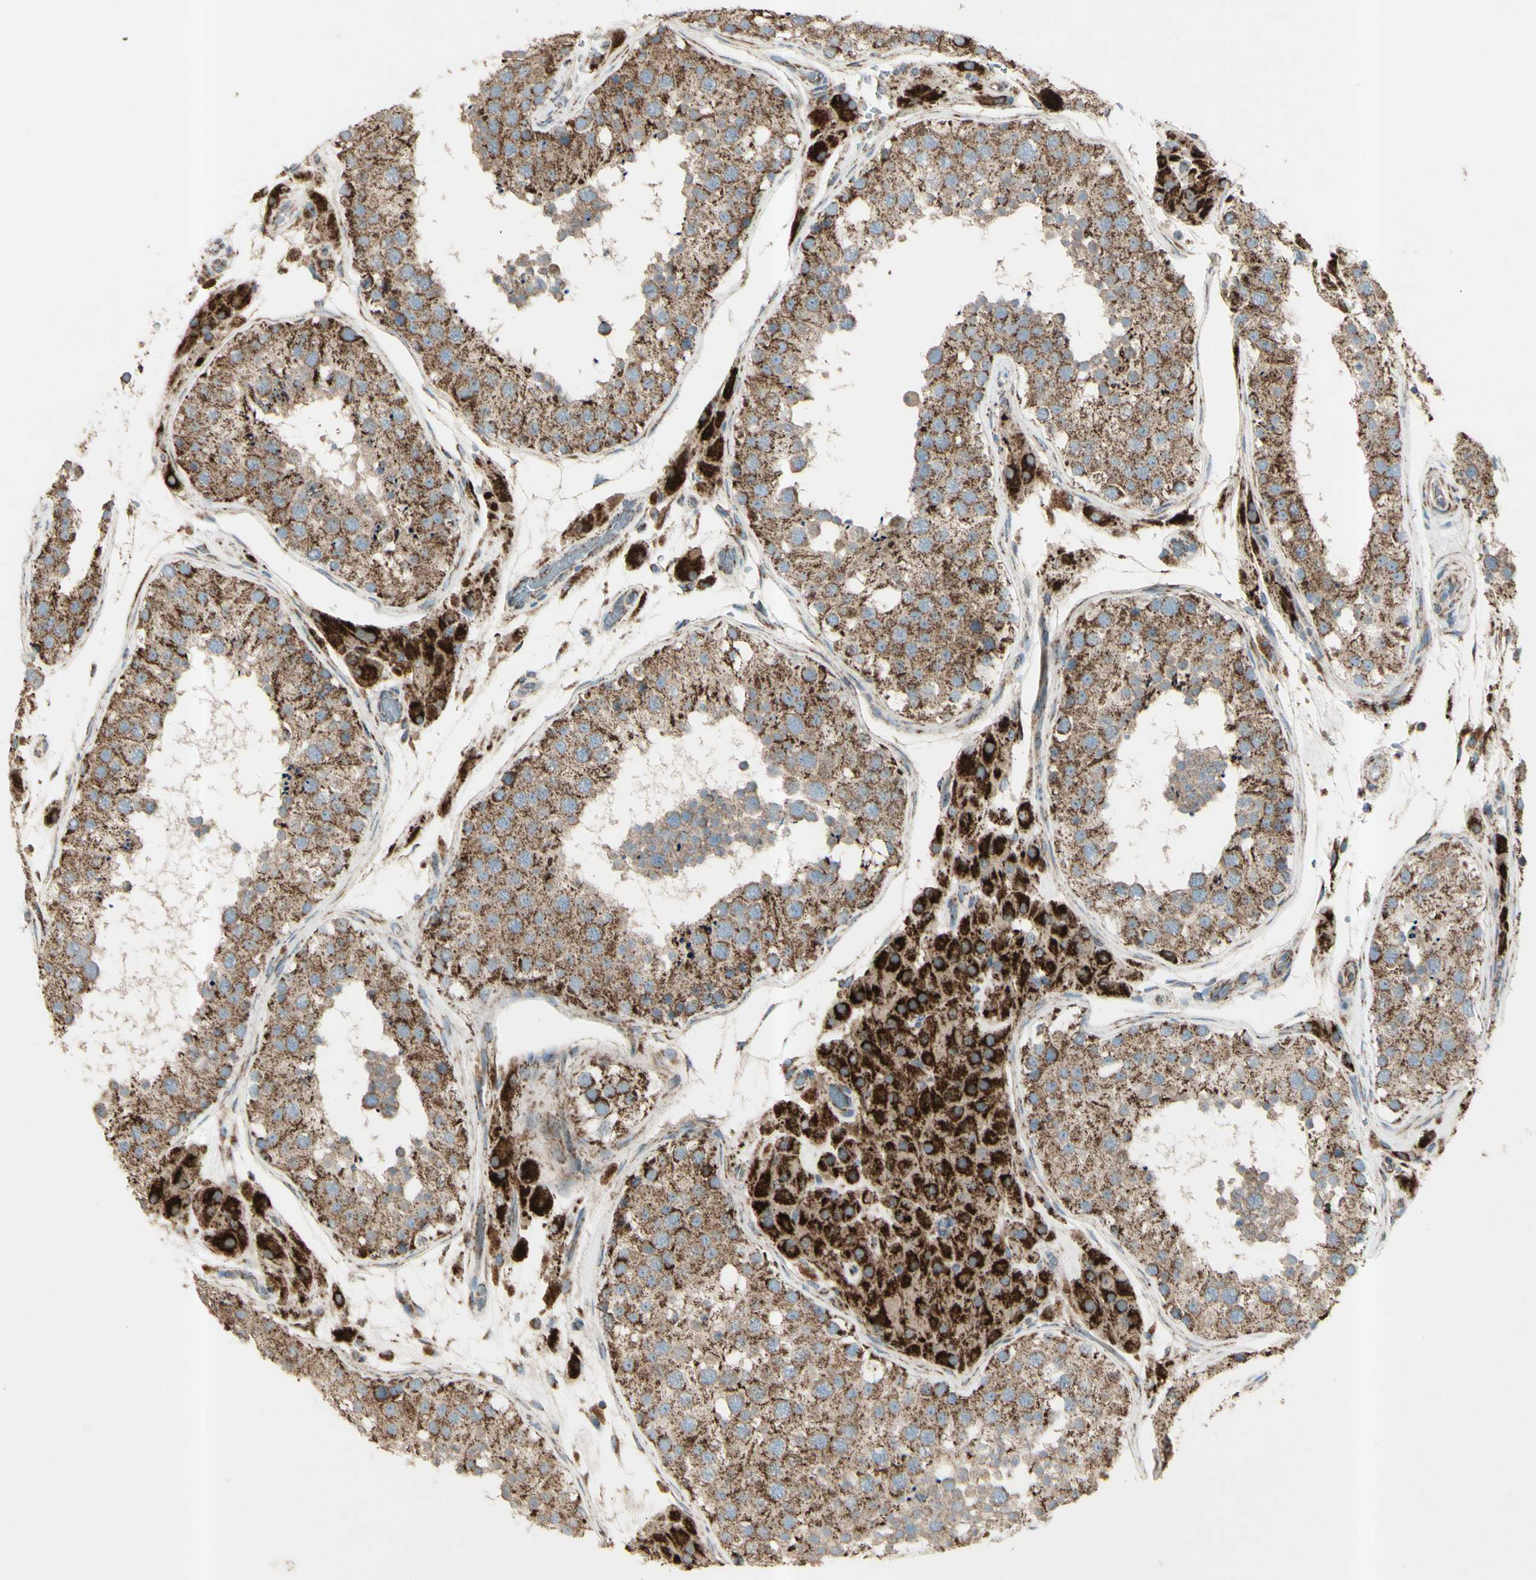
{"staining": {"intensity": "strong", "quantity": ">75%", "location": "cytoplasmic/membranous"}, "tissue": "testis", "cell_type": "Cells in seminiferous ducts", "image_type": "normal", "snomed": [{"axis": "morphology", "description": "Normal tissue, NOS"}, {"axis": "topography", "description": "Testis"}, {"axis": "topography", "description": "Epididymis"}], "caption": "Immunohistochemistry (IHC) of benign testis exhibits high levels of strong cytoplasmic/membranous staining in about >75% of cells in seminiferous ducts. (Brightfield microscopy of DAB IHC at high magnification).", "gene": "RHOT1", "patient": {"sex": "male", "age": 26}}